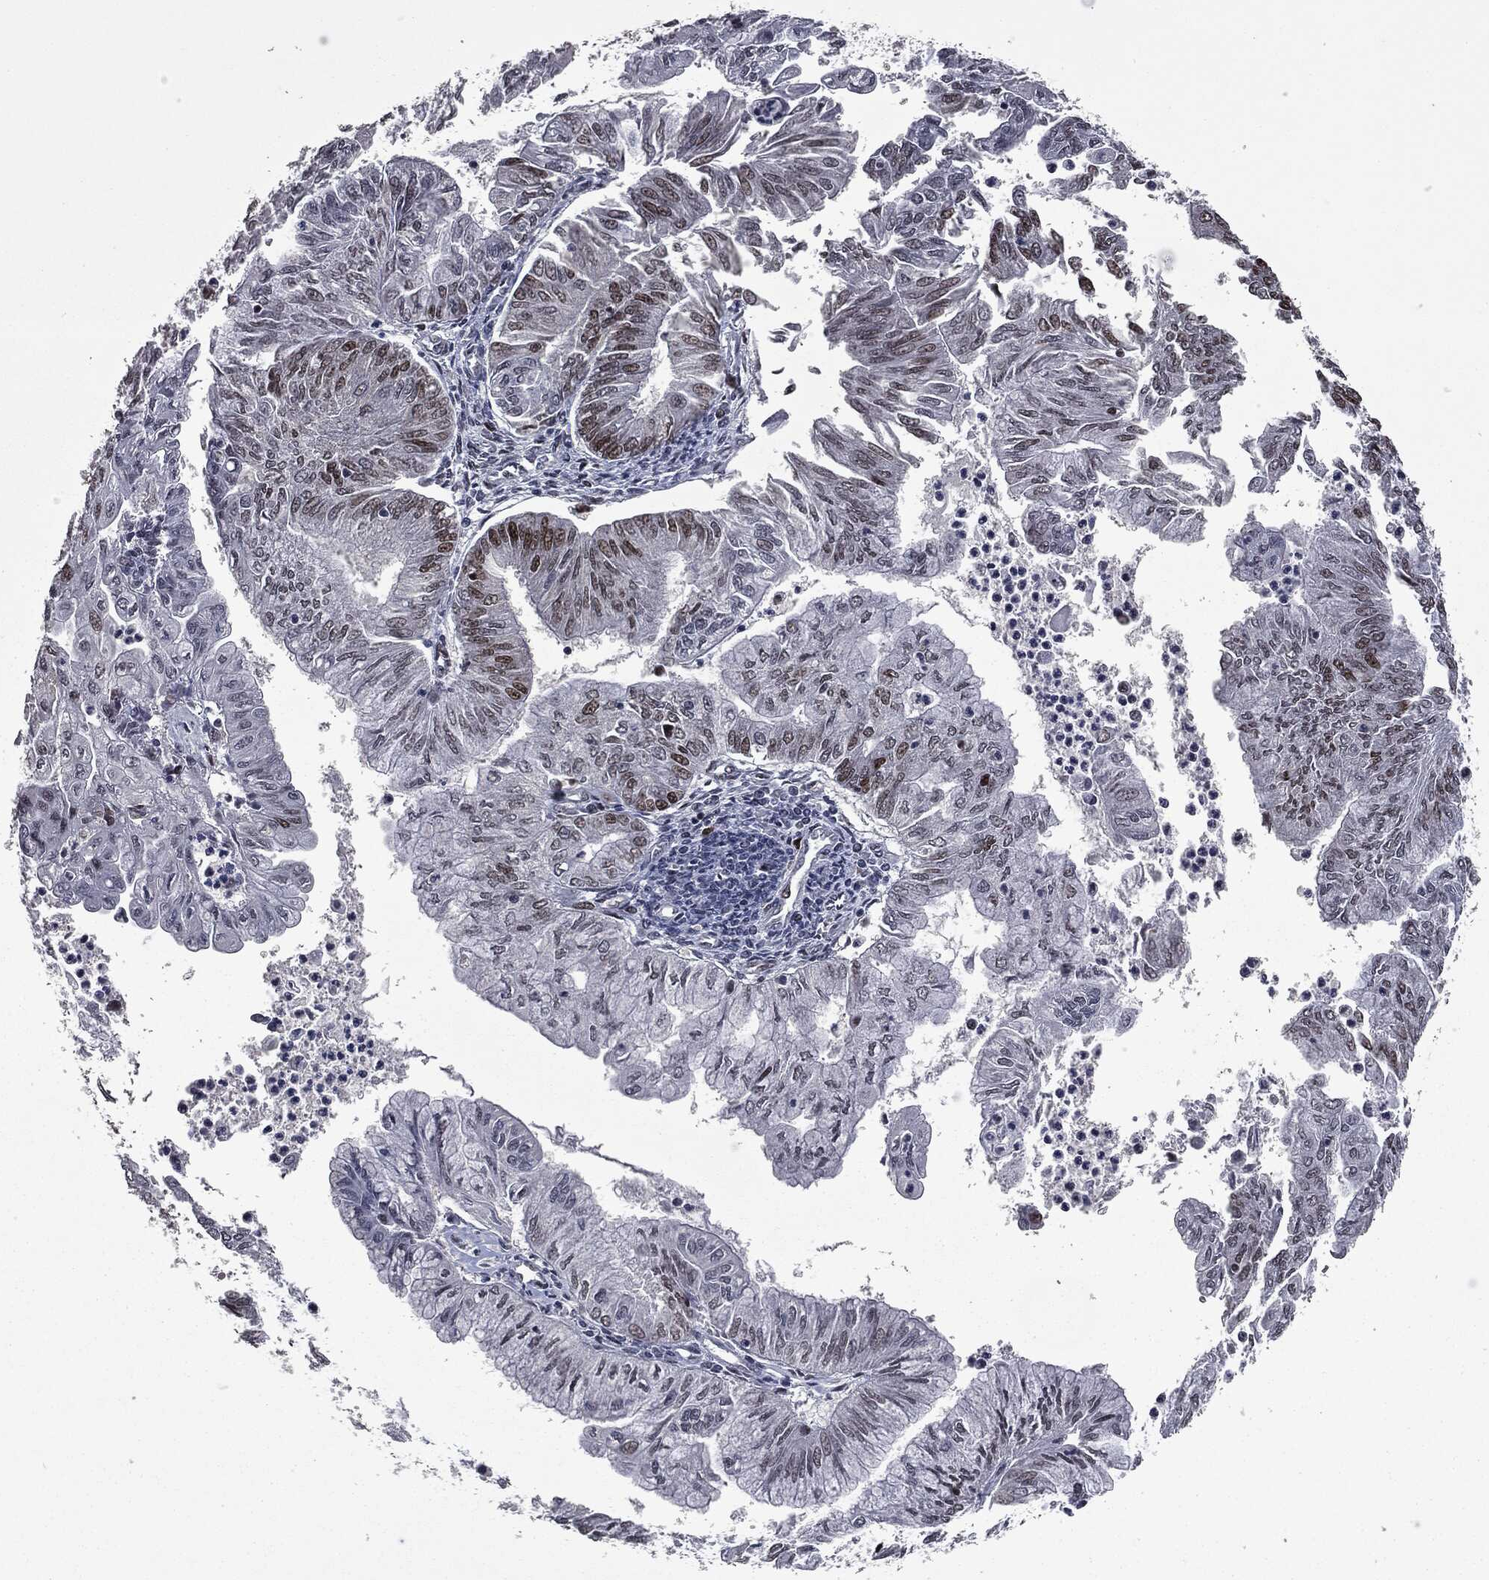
{"staining": {"intensity": "strong", "quantity": "<25%", "location": "nuclear"}, "tissue": "endometrial cancer", "cell_type": "Tumor cells", "image_type": "cancer", "snomed": [{"axis": "morphology", "description": "Adenocarcinoma, NOS"}, {"axis": "topography", "description": "Endometrium"}], "caption": "Human endometrial adenocarcinoma stained for a protein (brown) reveals strong nuclear positive expression in about <25% of tumor cells.", "gene": "MSH2", "patient": {"sex": "female", "age": 59}}